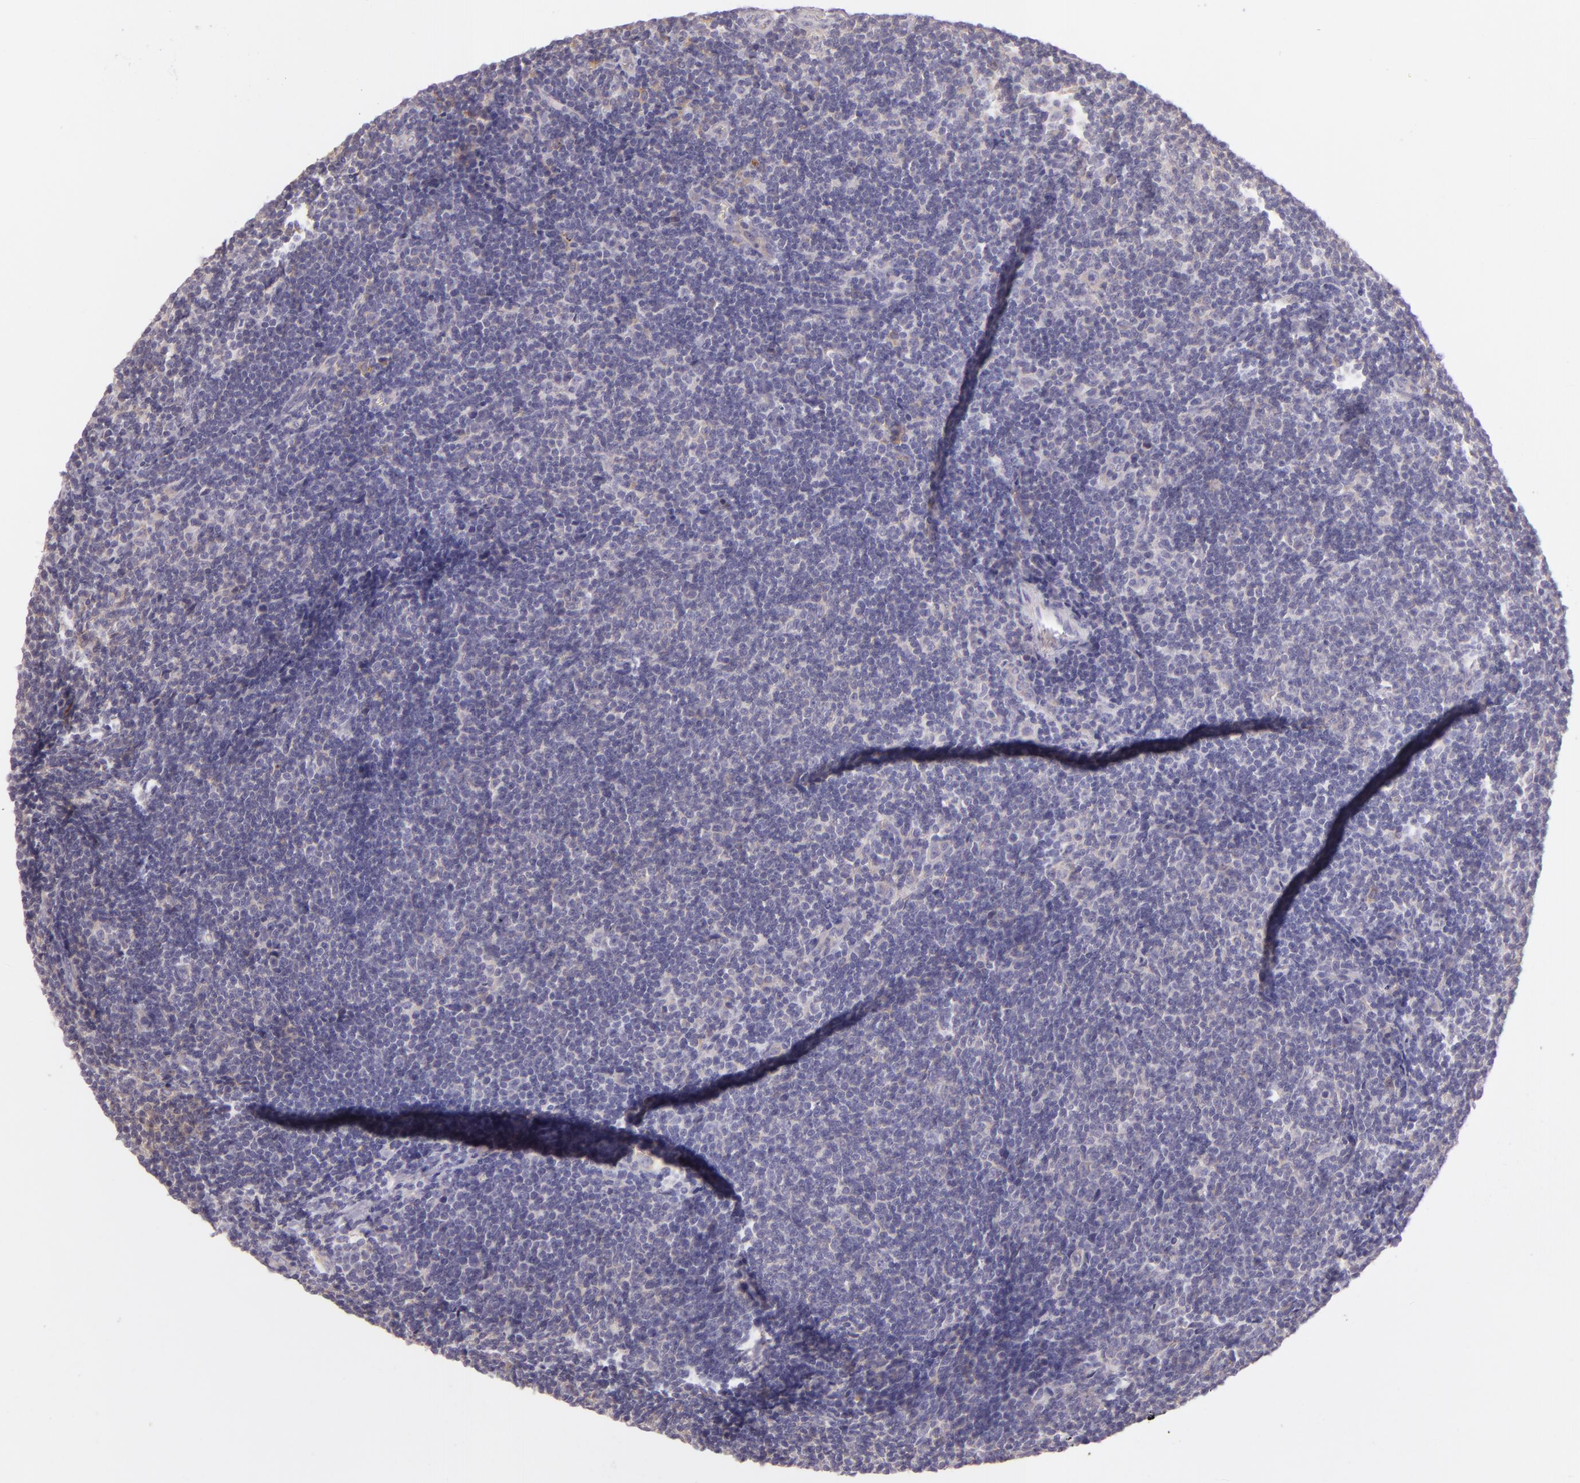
{"staining": {"intensity": "negative", "quantity": "none", "location": "none"}, "tissue": "lymphoma", "cell_type": "Tumor cells", "image_type": "cancer", "snomed": [{"axis": "morphology", "description": "Malignant lymphoma, non-Hodgkin's type, Low grade"}, {"axis": "topography", "description": "Lymph node"}], "caption": "Photomicrograph shows no significant protein expression in tumor cells of lymphoma.", "gene": "ZC3H7B", "patient": {"sex": "male", "age": 49}}